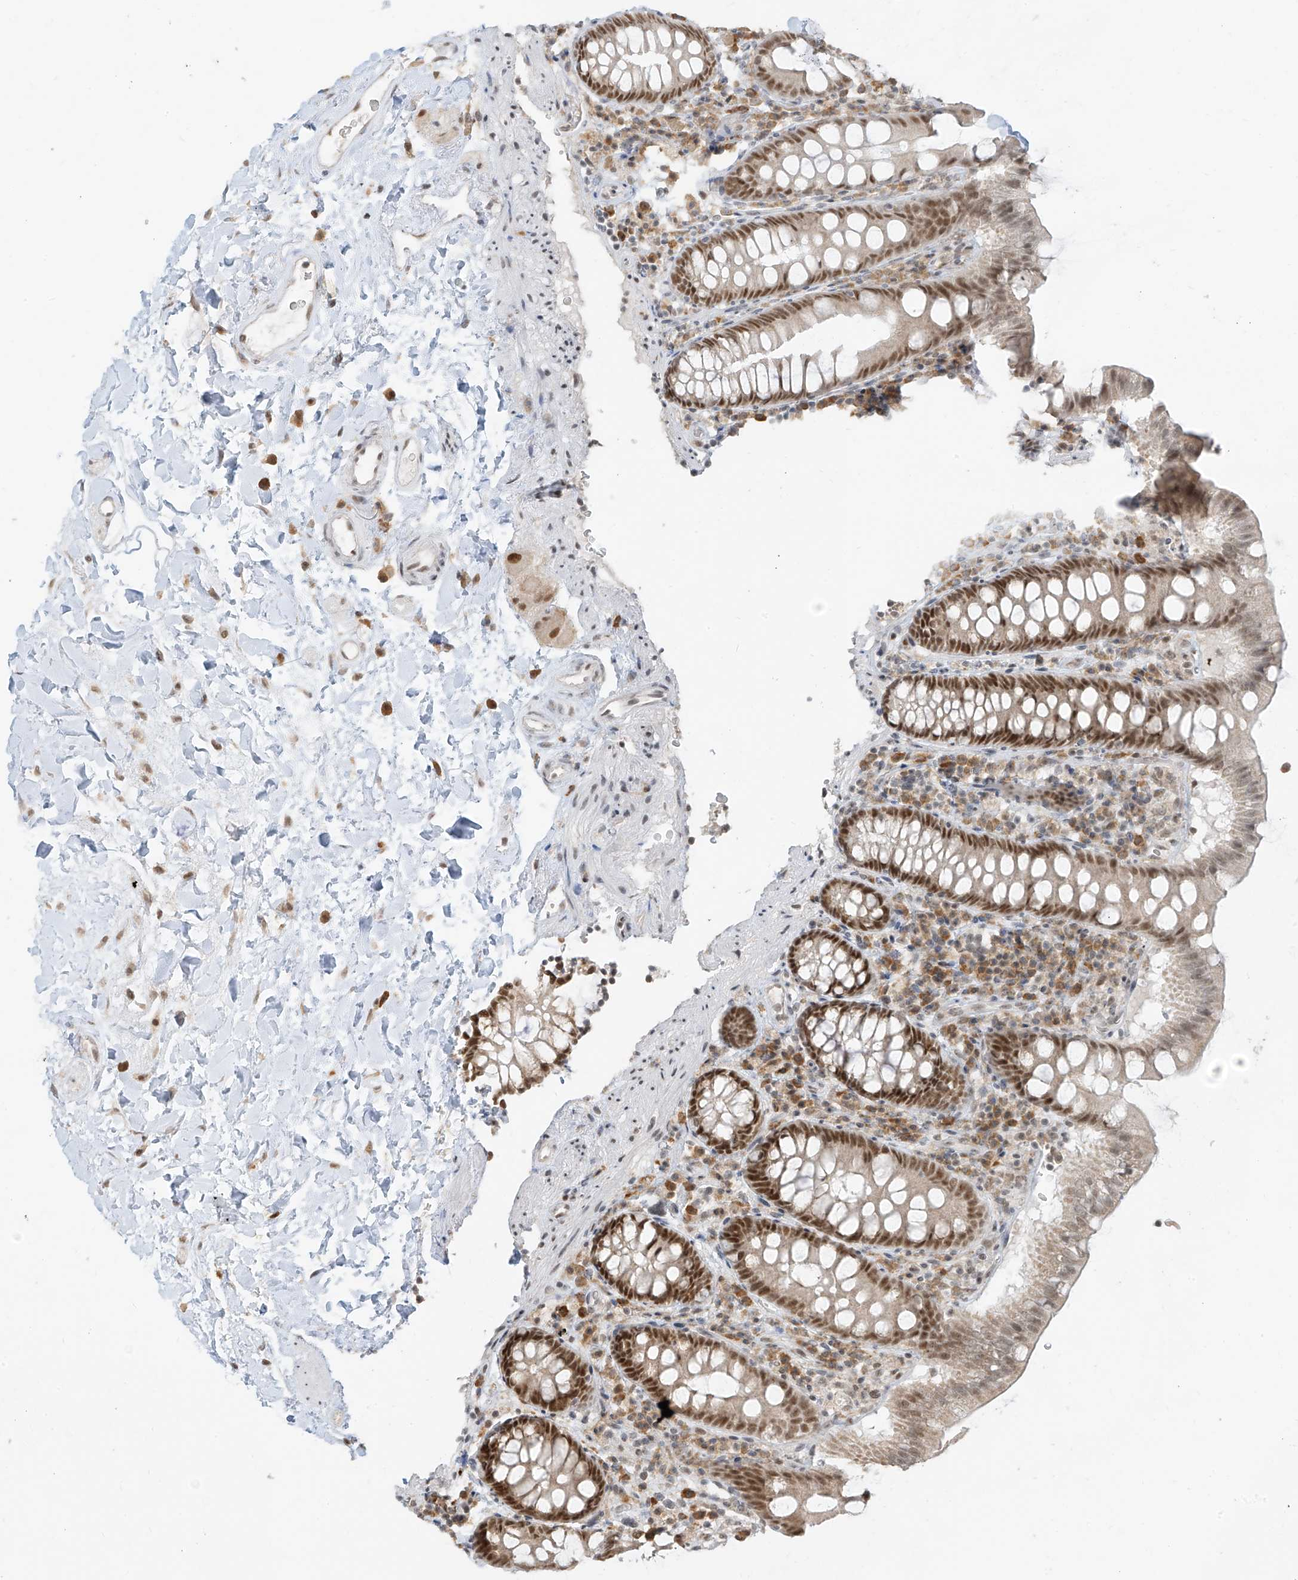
{"staining": {"intensity": "weak", "quantity": ">75%", "location": "nuclear"}, "tissue": "colon", "cell_type": "Endothelial cells", "image_type": "normal", "snomed": [{"axis": "morphology", "description": "Normal tissue, NOS"}, {"axis": "topography", "description": "Colon"}], "caption": "This is an image of IHC staining of normal colon, which shows weak expression in the nuclear of endothelial cells.", "gene": "ZMYM2", "patient": {"sex": "female", "age": 79}}